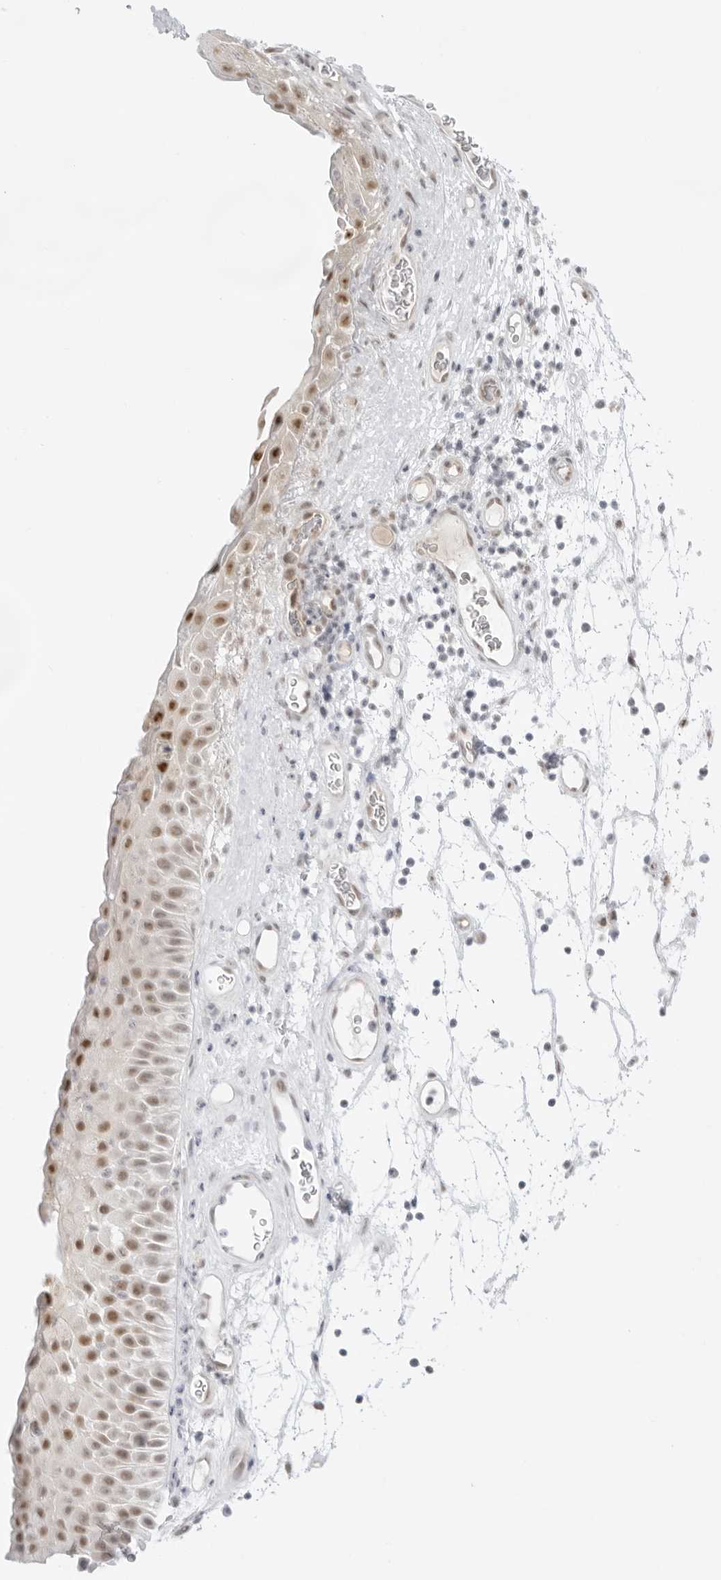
{"staining": {"intensity": "moderate", "quantity": ">75%", "location": "cytoplasmic/membranous,nuclear"}, "tissue": "nasopharynx", "cell_type": "Respiratory epithelial cells", "image_type": "normal", "snomed": [{"axis": "morphology", "description": "Normal tissue, NOS"}, {"axis": "topography", "description": "Nasopharynx"}], "caption": "A high-resolution image shows IHC staining of benign nasopharynx, which exhibits moderate cytoplasmic/membranous,nuclear expression in approximately >75% of respiratory epithelial cells.", "gene": "MED18", "patient": {"sex": "male", "age": 64}}